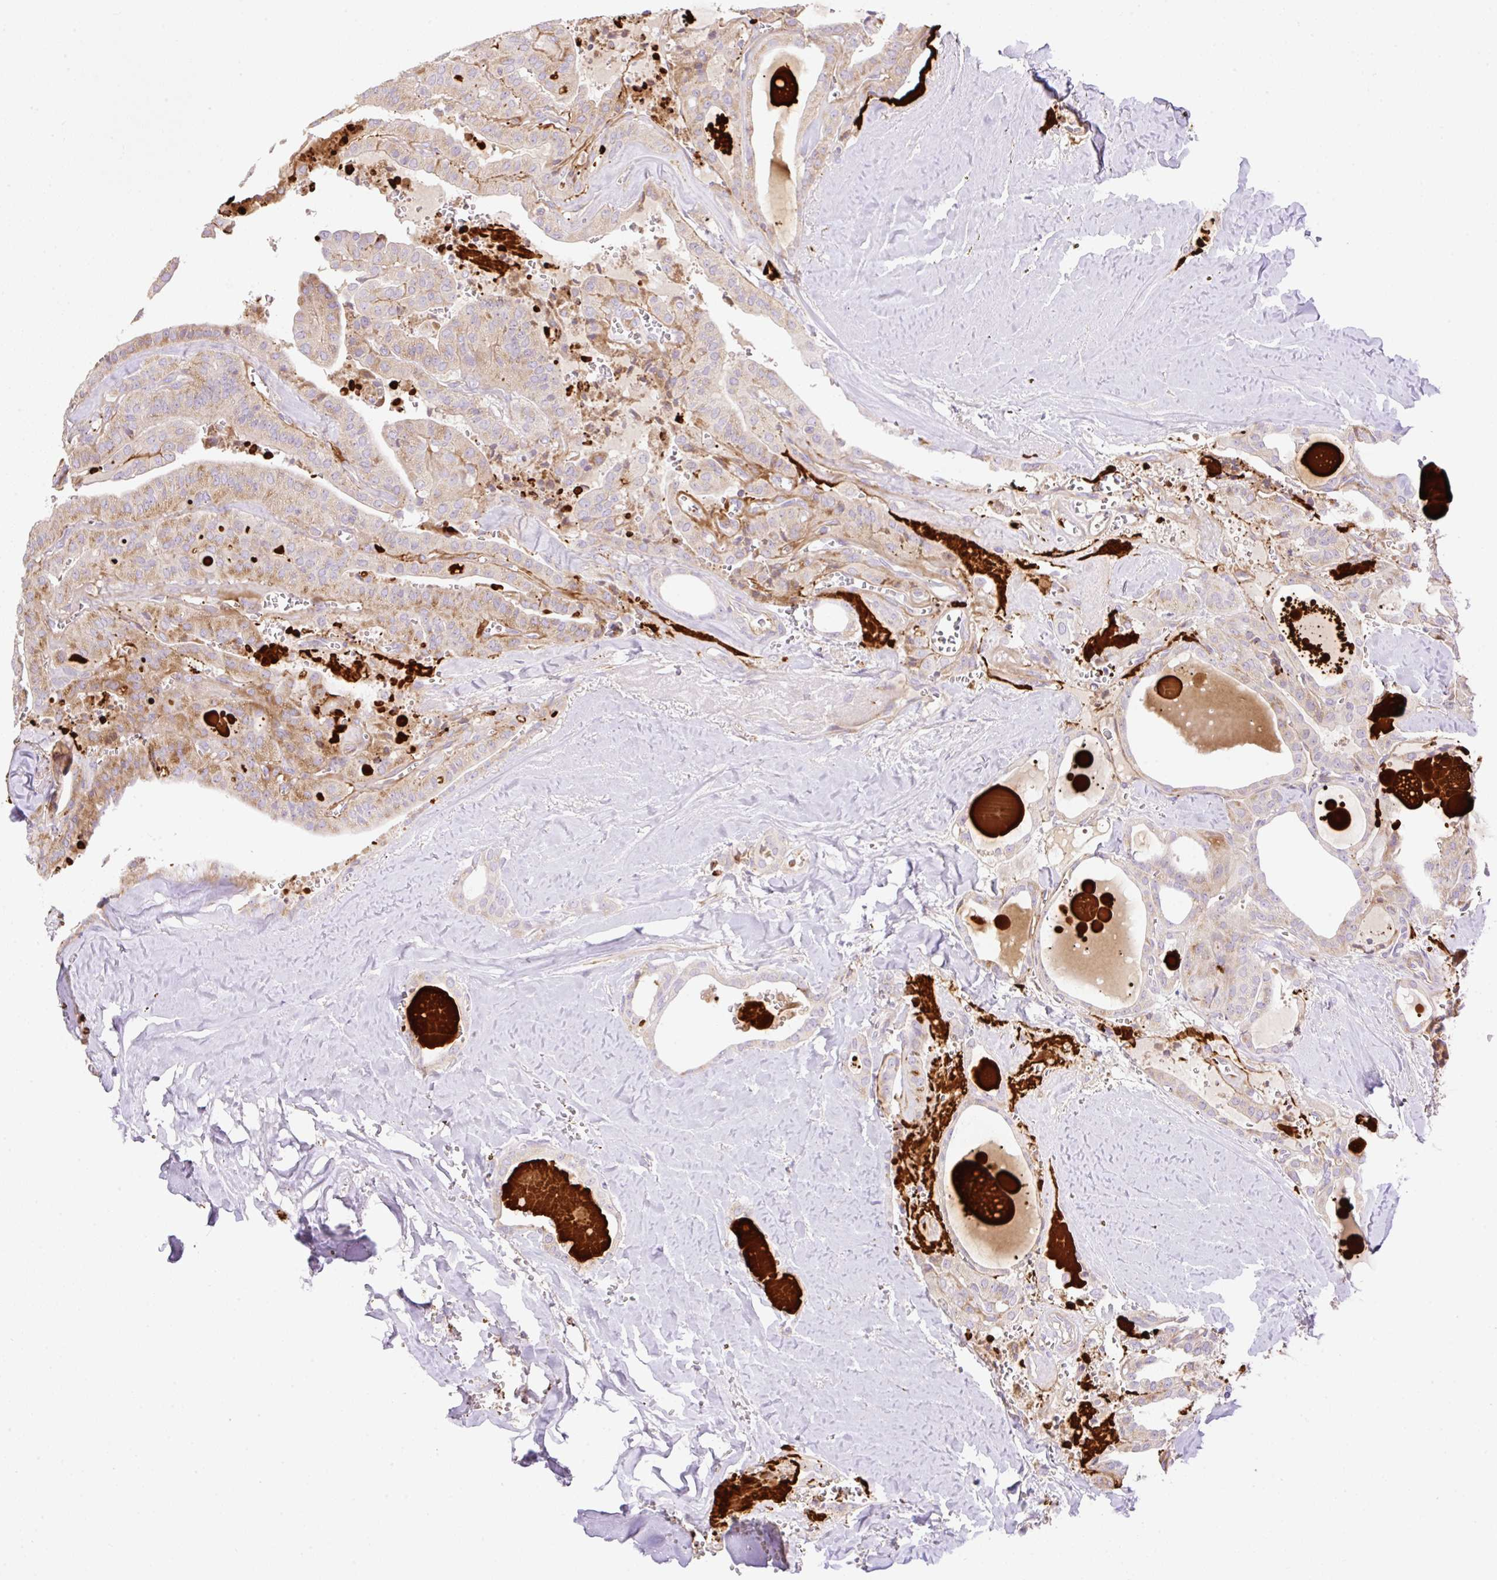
{"staining": {"intensity": "moderate", "quantity": "25%-75%", "location": "cytoplasmic/membranous"}, "tissue": "thyroid cancer", "cell_type": "Tumor cells", "image_type": "cancer", "snomed": [{"axis": "morphology", "description": "Papillary adenocarcinoma, NOS"}, {"axis": "topography", "description": "Thyroid gland"}], "caption": "Tumor cells exhibit medium levels of moderate cytoplasmic/membranous positivity in about 25%-75% of cells in thyroid cancer.", "gene": "VPS25", "patient": {"sex": "male", "age": 52}}